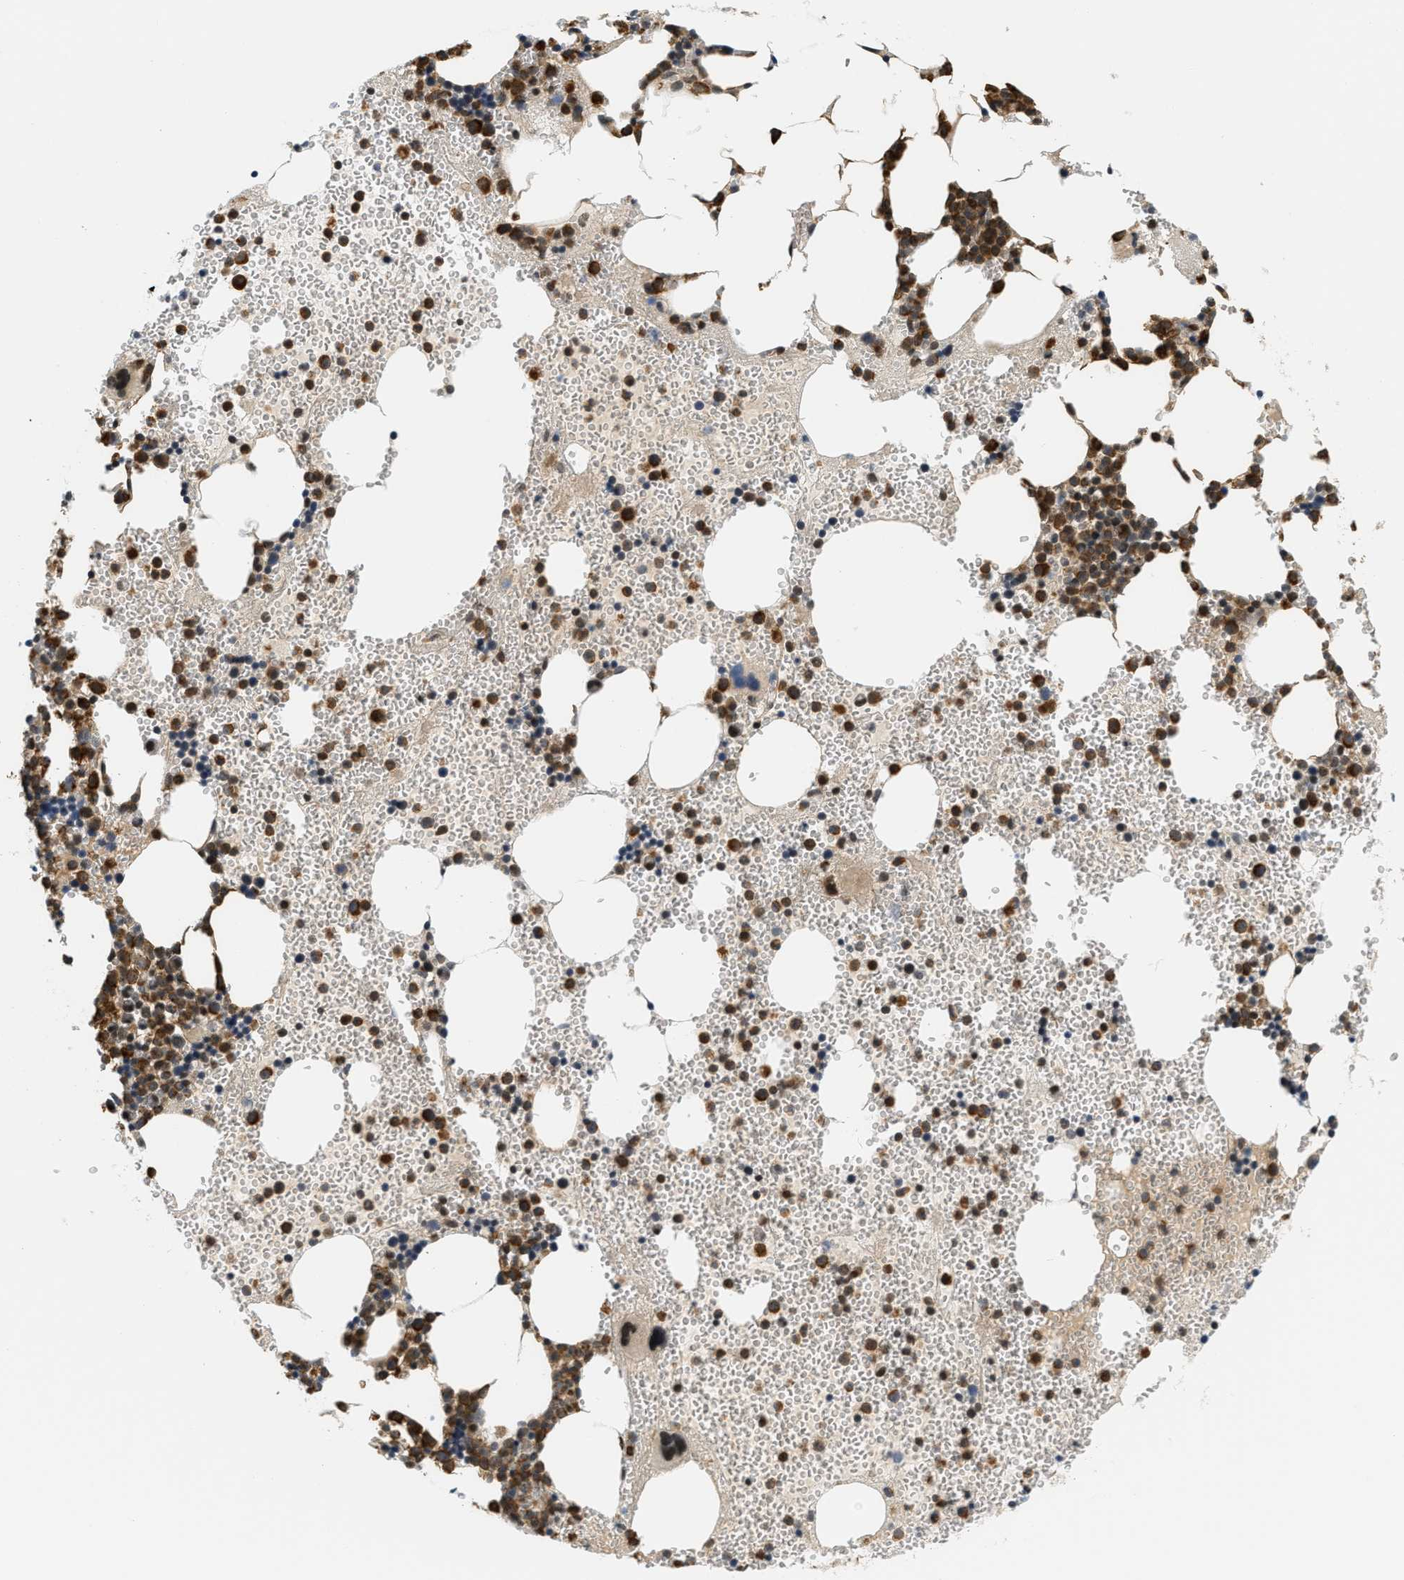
{"staining": {"intensity": "moderate", "quantity": ">75%", "location": "cytoplasmic/membranous,nuclear"}, "tissue": "bone marrow", "cell_type": "Hematopoietic cells", "image_type": "normal", "snomed": [{"axis": "morphology", "description": "Normal tissue, NOS"}, {"axis": "morphology", "description": "Inflammation, NOS"}, {"axis": "topography", "description": "Bone marrow"}], "caption": "IHC image of normal bone marrow: human bone marrow stained using immunohistochemistry (IHC) displays medium levels of moderate protein expression localized specifically in the cytoplasmic/membranous,nuclear of hematopoietic cells, appearing as a cytoplasmic/membranous,nuclear brown color.", "gene": "KMT2A", "patient": {"sex": "female", "age": 76}}